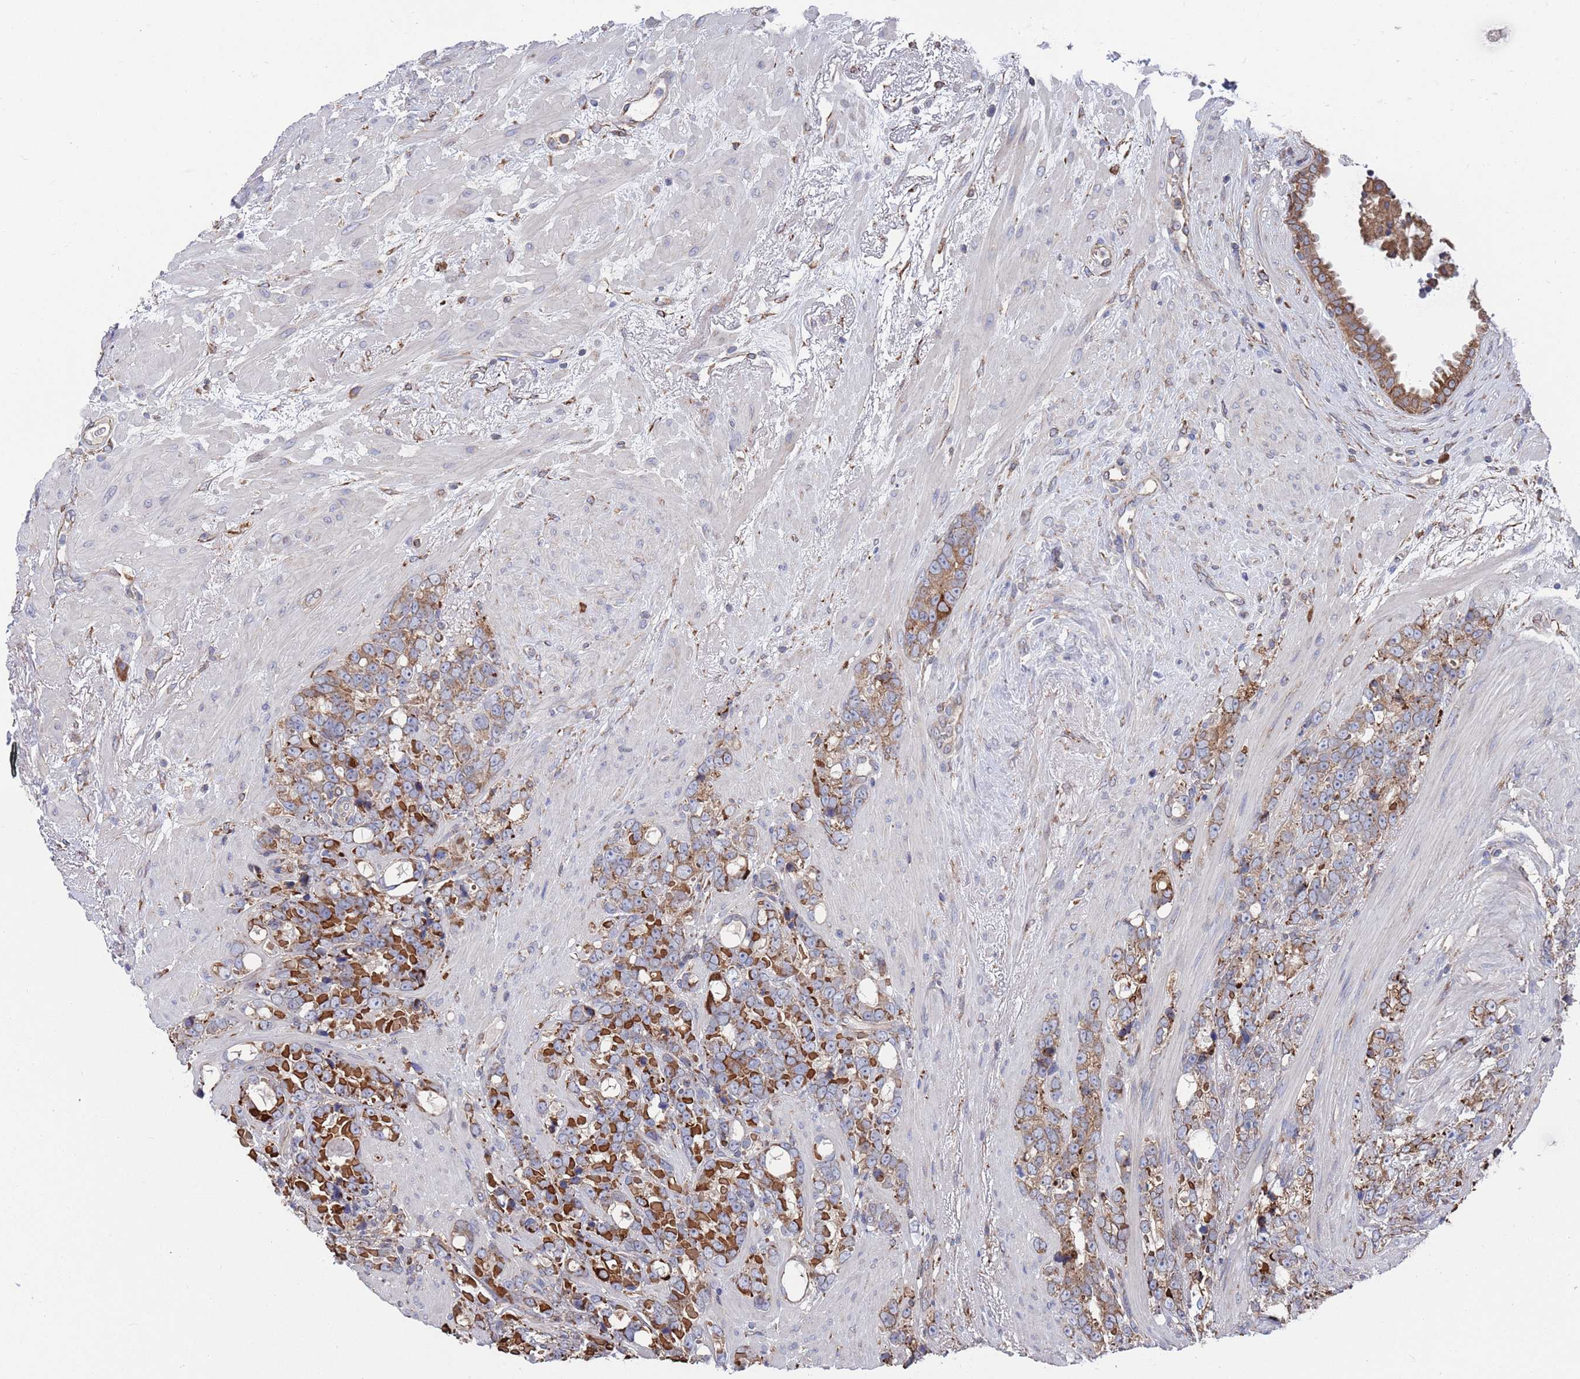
{"staining": {"intensity": "moderate", "quantity": "25%-75%", "location": "cytoplasmic/membranous"}, "tissue": "prostate cancer", "cell_type": "Tumor cells", "image_type": "cancer", "snomed": [{"axis": "morphology", "description": "Adenocarcinoma, High grade"}, {"axis": "topography", "description": "Prostate"}], "caption": "The immunohistochemical stain highlights moderate cytoplasmic/membranous positivity in tumor cells of prostate cancer (adenocarcinoma (high-grade)) tissue.", "gene": "GID8", "patient": {"sex": "male", "age": 74}}